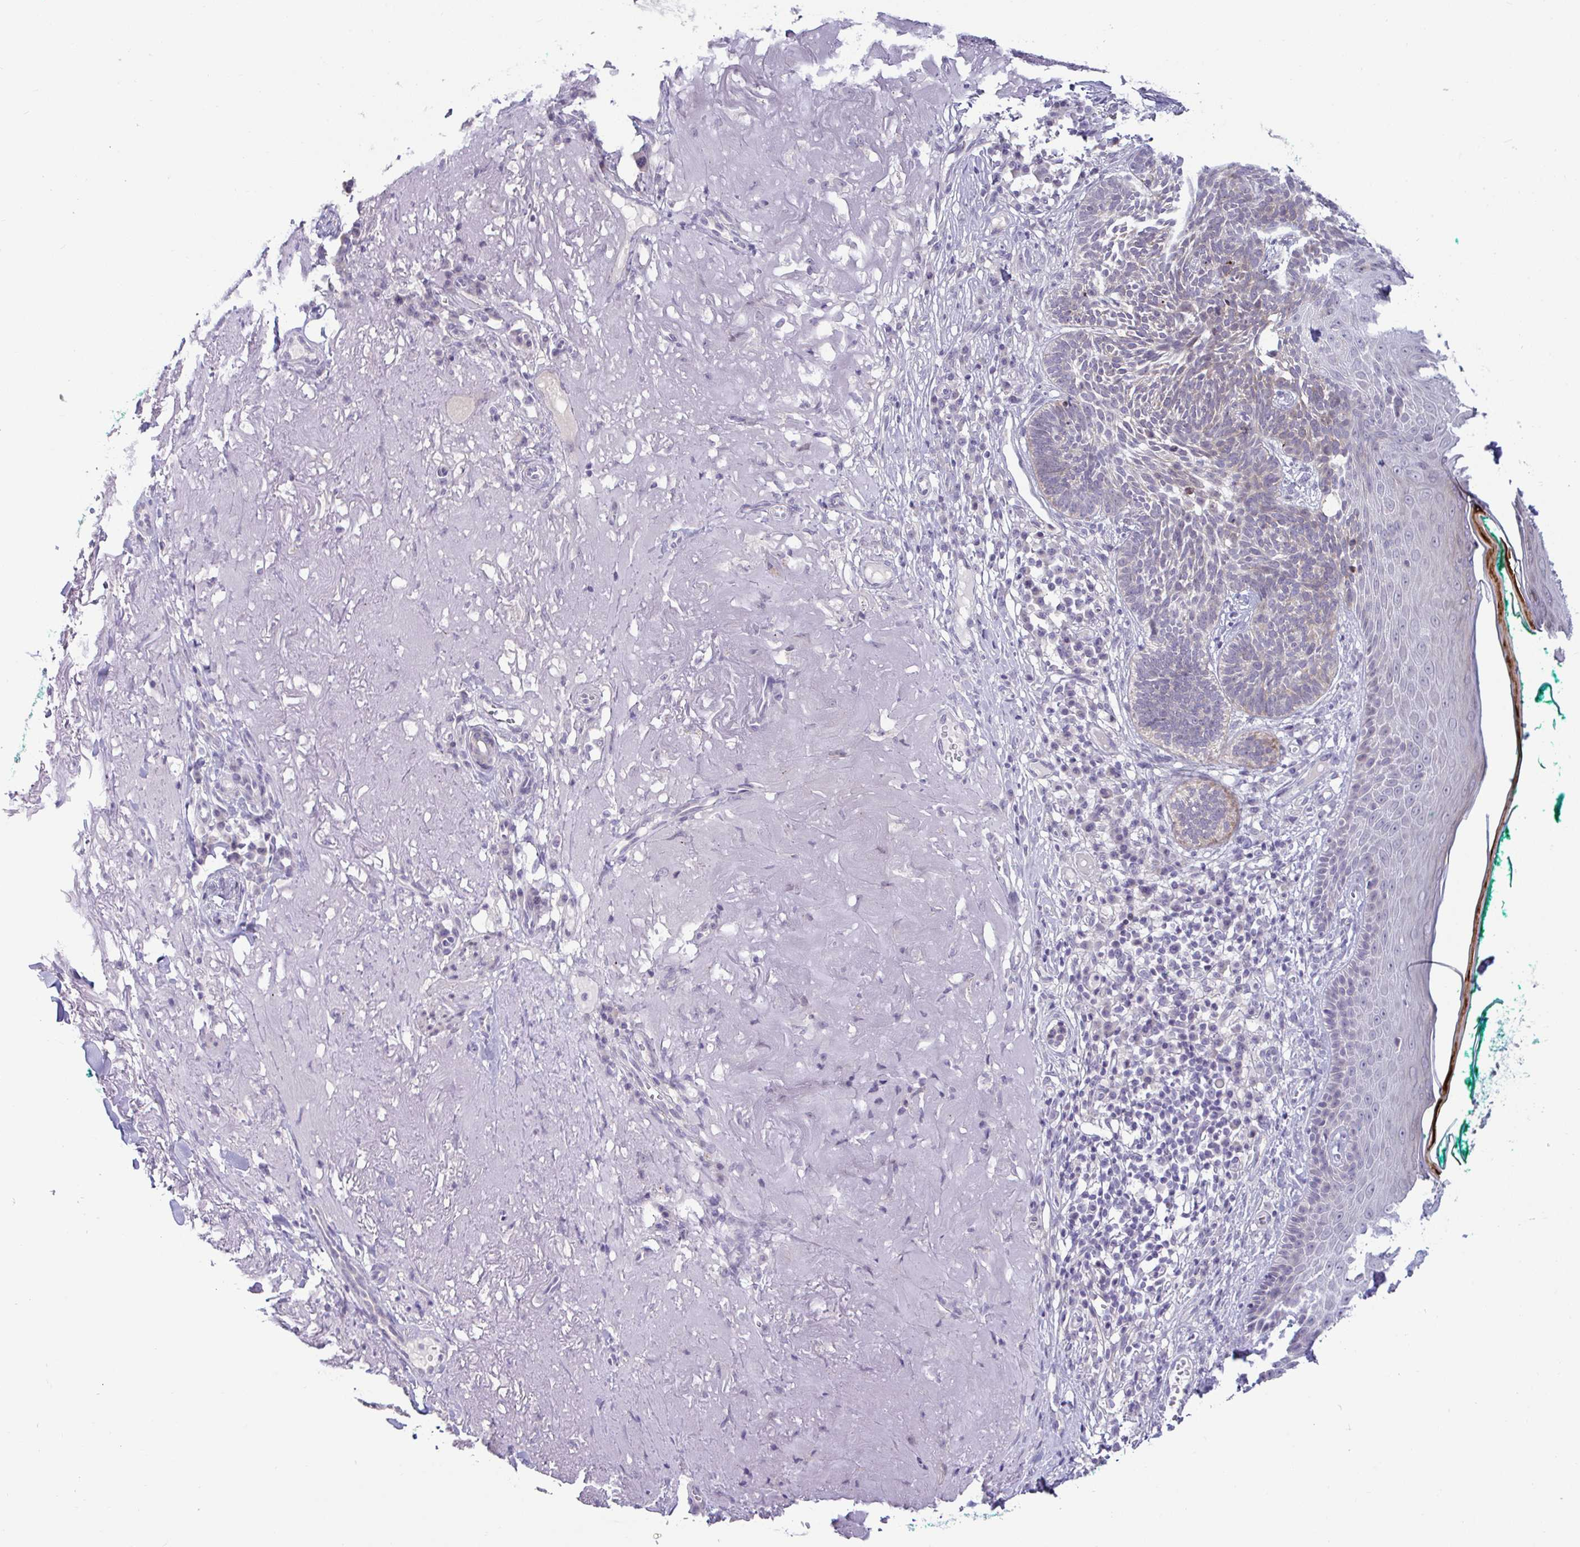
{"staining": {"intensity": "negative", "quantity": "none", "location": "none"}, "tissue": "skin cancer", "cell_type": "Tumor cells", "image_type": "cancer", "snomed": [{"axis": "morphology", "description": "Basal cell carcinoma"}, {"axis": "topography", "description": "Skin"}, {"axis": "topography", "description": "Skin of face"}], "caption": "High magnification brightfield microscopy of skin basal cell carcinoma stained with DAB (3,3'-diaminobenzidine) (brown) and counterstained with hematoxylin (blue): tumor cells show no significant positivity. (DAB (3,3'-diaminobenzidine) immunohistochemistry with hematoxylin counter stain).", "gene": "GSTM1", "patient": {"sex": "female", "age": 80}}